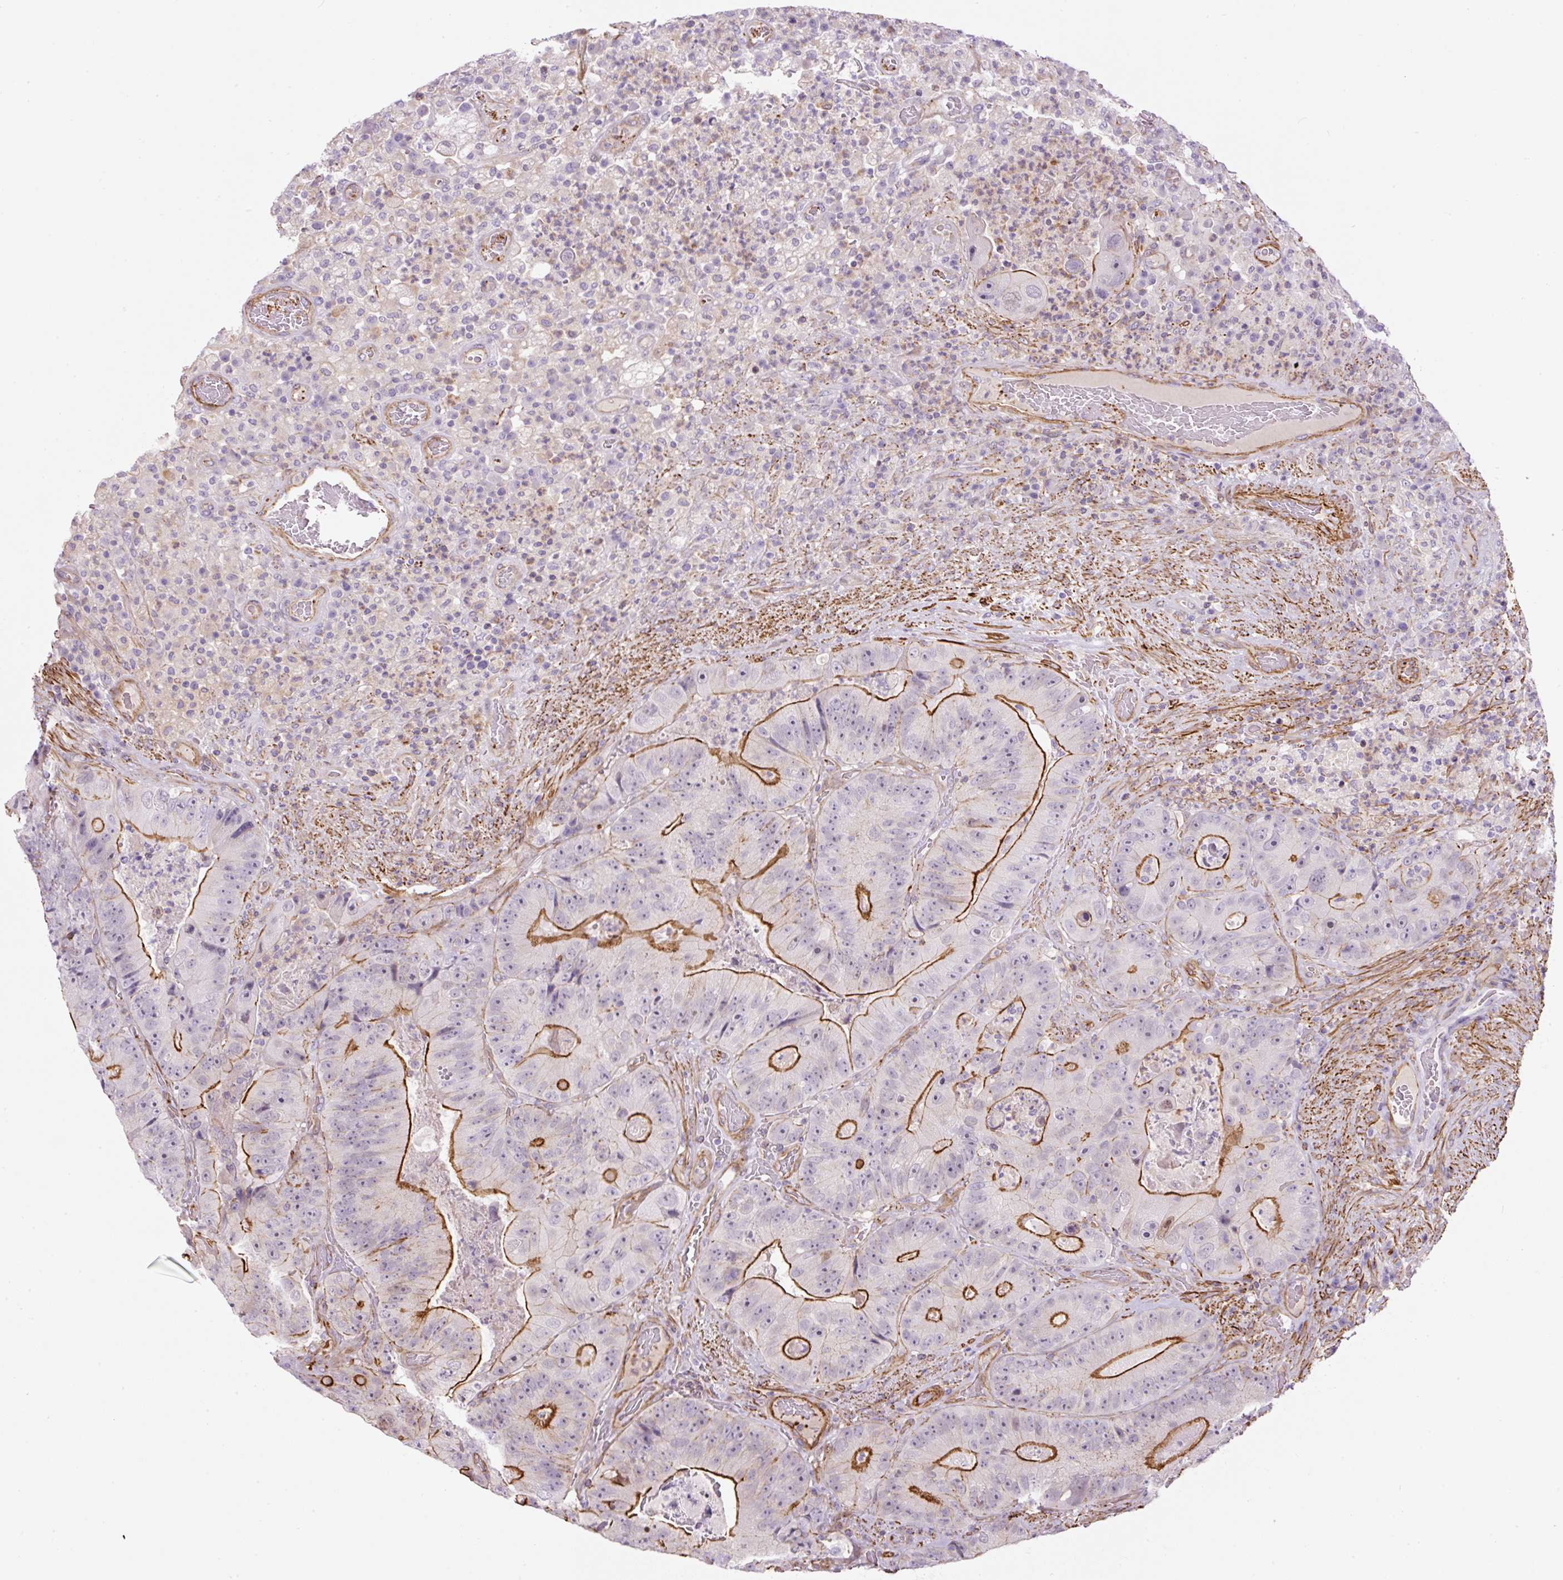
{"staining": {"intensity": "strong", "quantity": "25%-75%", "location": "cytoplasmic/membranous"}, "tissue": "colorectal cancer", "cell_type": "Tumor cells", "image_type": "cancer", "snomed": [{"axis": "morphology", "description": "Adenocarcinoma, NOS"}, {"axis": "topography", "description": "Colon"}], "caption": "The photomicrograph reveals a brown stain indicating the presence of a protein in the cytoplasmic/membranous of tumor cells in colorectal cancer.", "gene": "B3GALT5", "patient": {"sex": "female", "age": 86}}